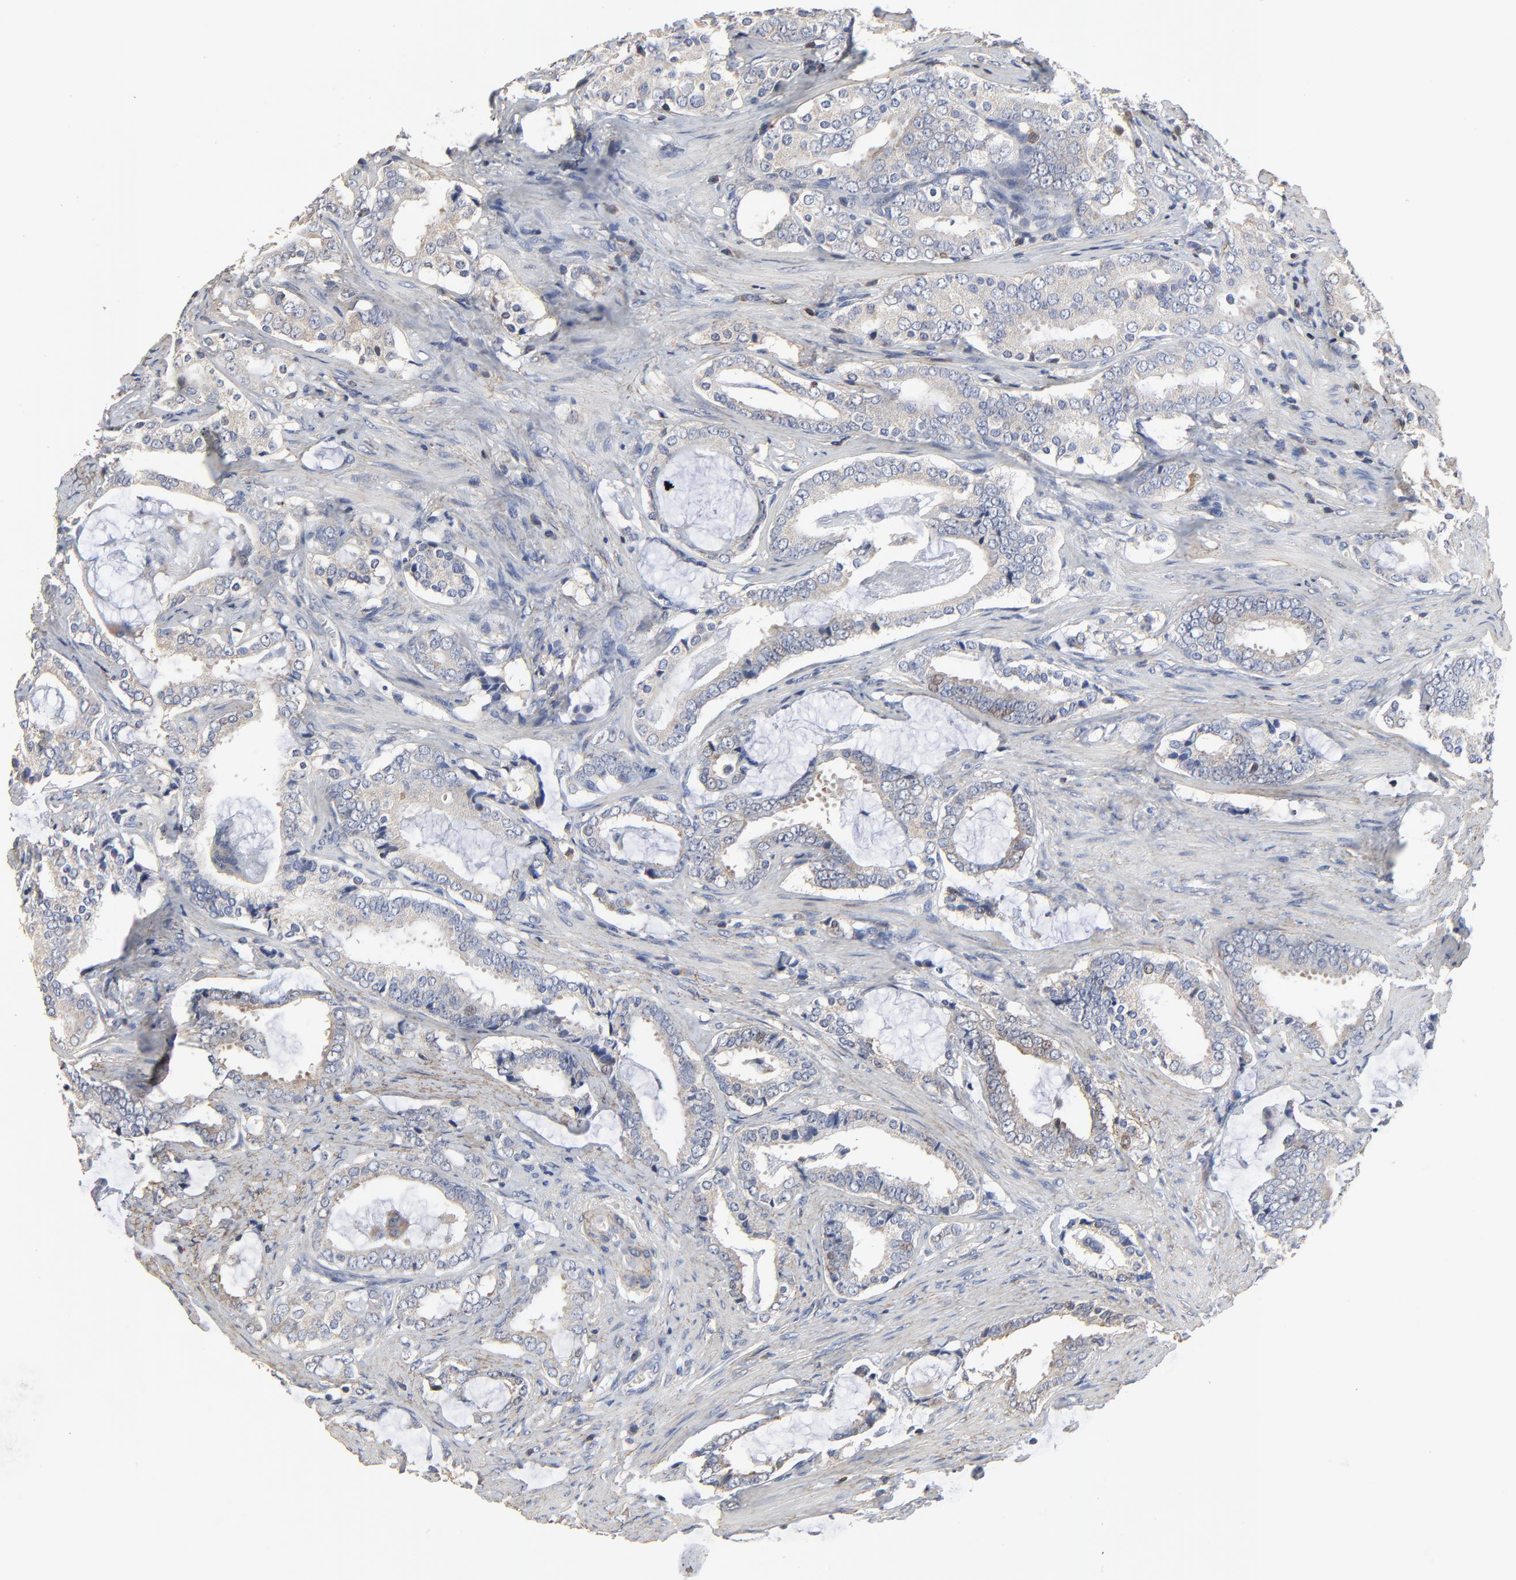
{"staining": {"intensity": "weak", "quantity": "25%-75%", "location": "cytoplasmic/membranous"}, "tissue": "prostate cancer", "cell_type": "Tumor cells", "image_type": "cancer", "snomed": [{"axis": "morphology", "description": "Adenocarcinoma, Low grade"}, {"axis": "topography", "description": "Prostate"}], "caption": "Weak cytoplasmic/membranous expression for a protein is seen in approximately 25%-75% of tumor cells of prostate adenocarcinoma (low-grade) using immunohistochemistry.", "gene": "SKAP1", "patient": {"sex": "male", "age": 59}}